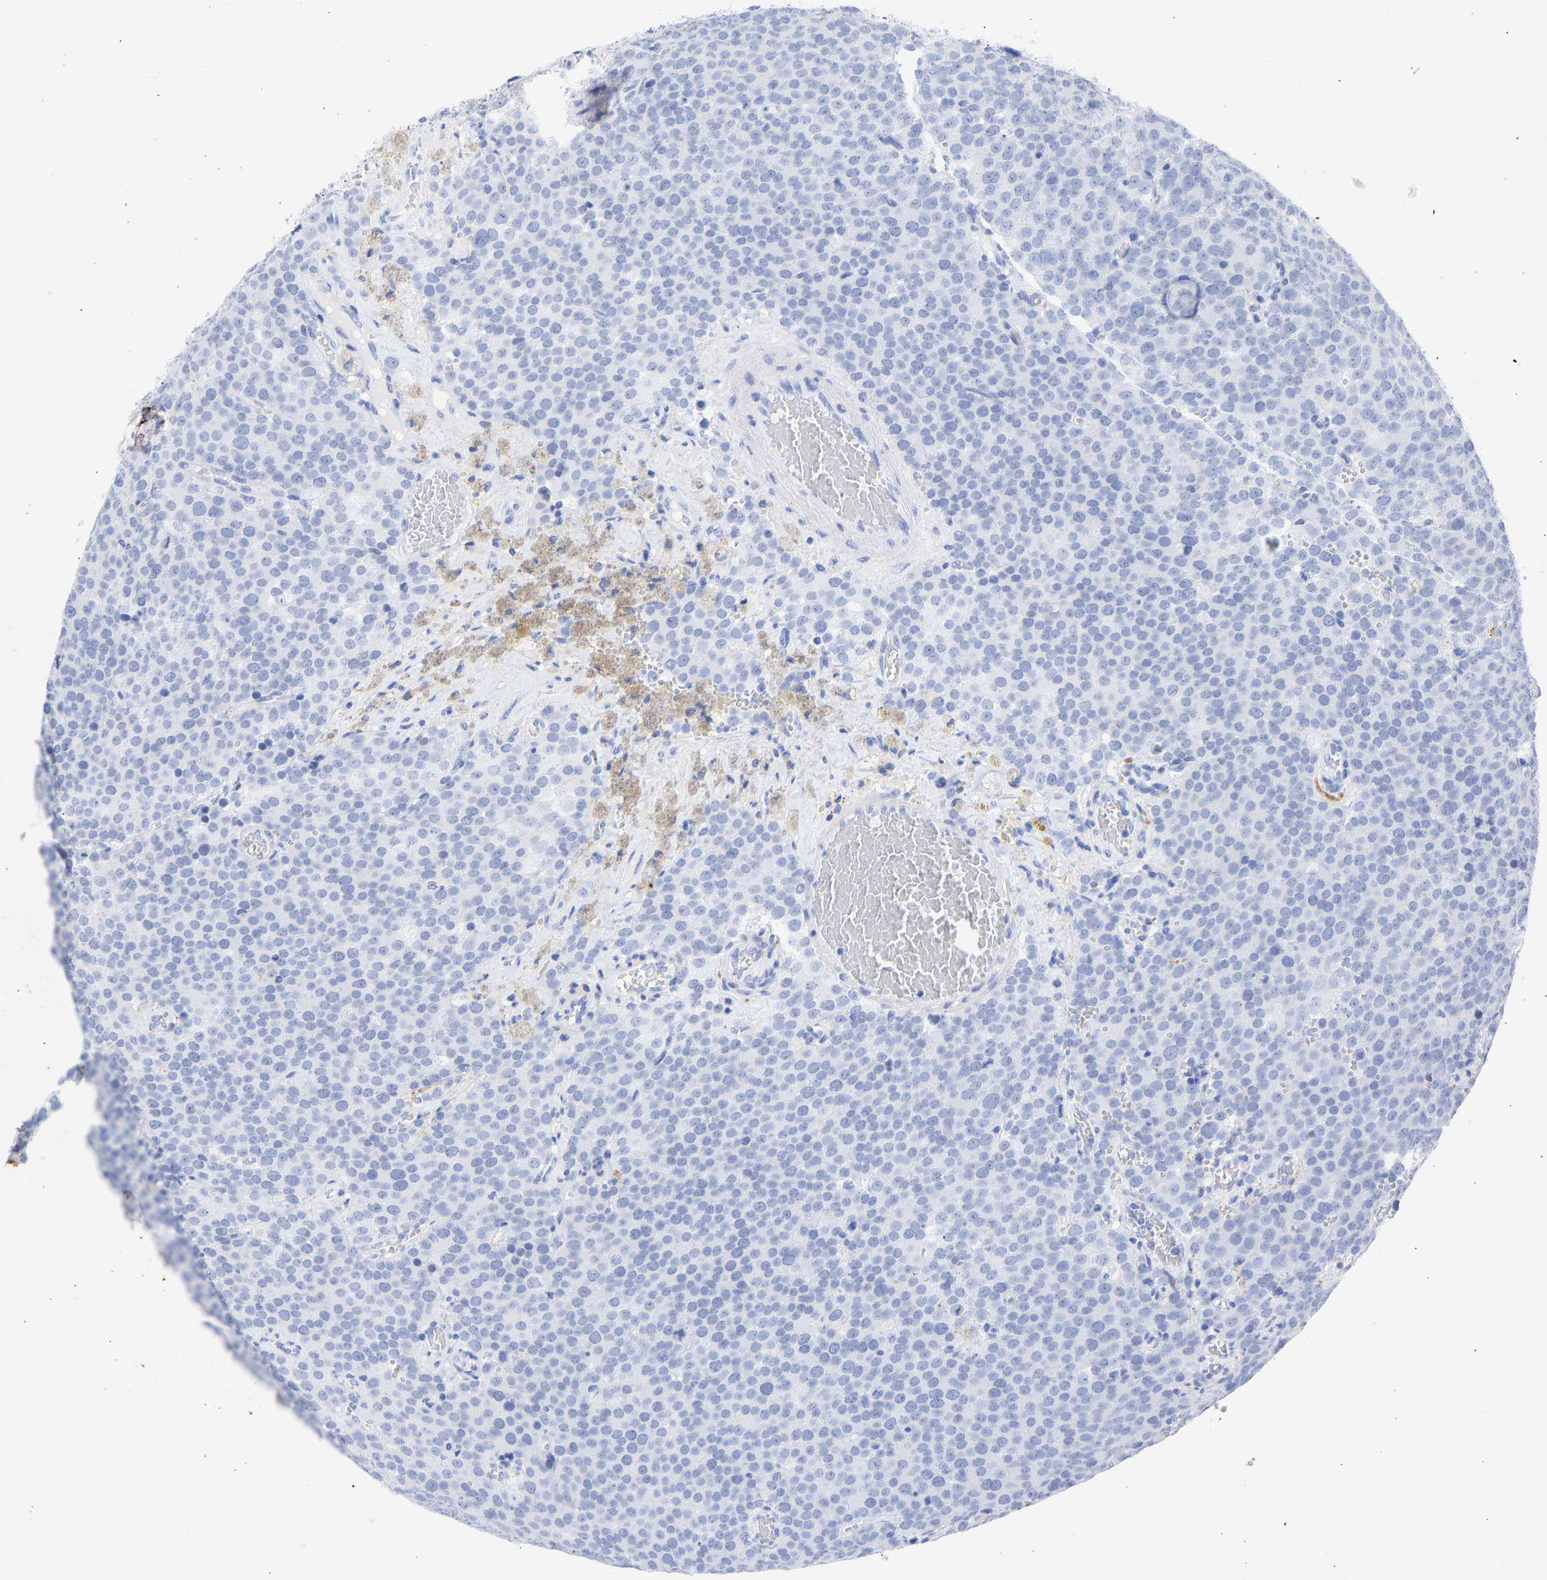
{"staining": {"intensity": "negative", "quantity": "none", "location": "none"}, "tissue": "testis cancer", "cell_type": "Tumor cells", "image_type": "cancer", "snomed": [{"axis": "morphology", "description": "Normal tissue, NOS"}, {"axis": "morphology", "description": "Seminoma, NOS"}, {"axis": "topography", "description": "Testis"}], "caption": "A high-resolution photomicrograph shows IHC staining of seminoma (testis), which displays no significant staining in tumor cells.", "gene": "KRT1", "patient": {"sex": "male", "age": 71}}